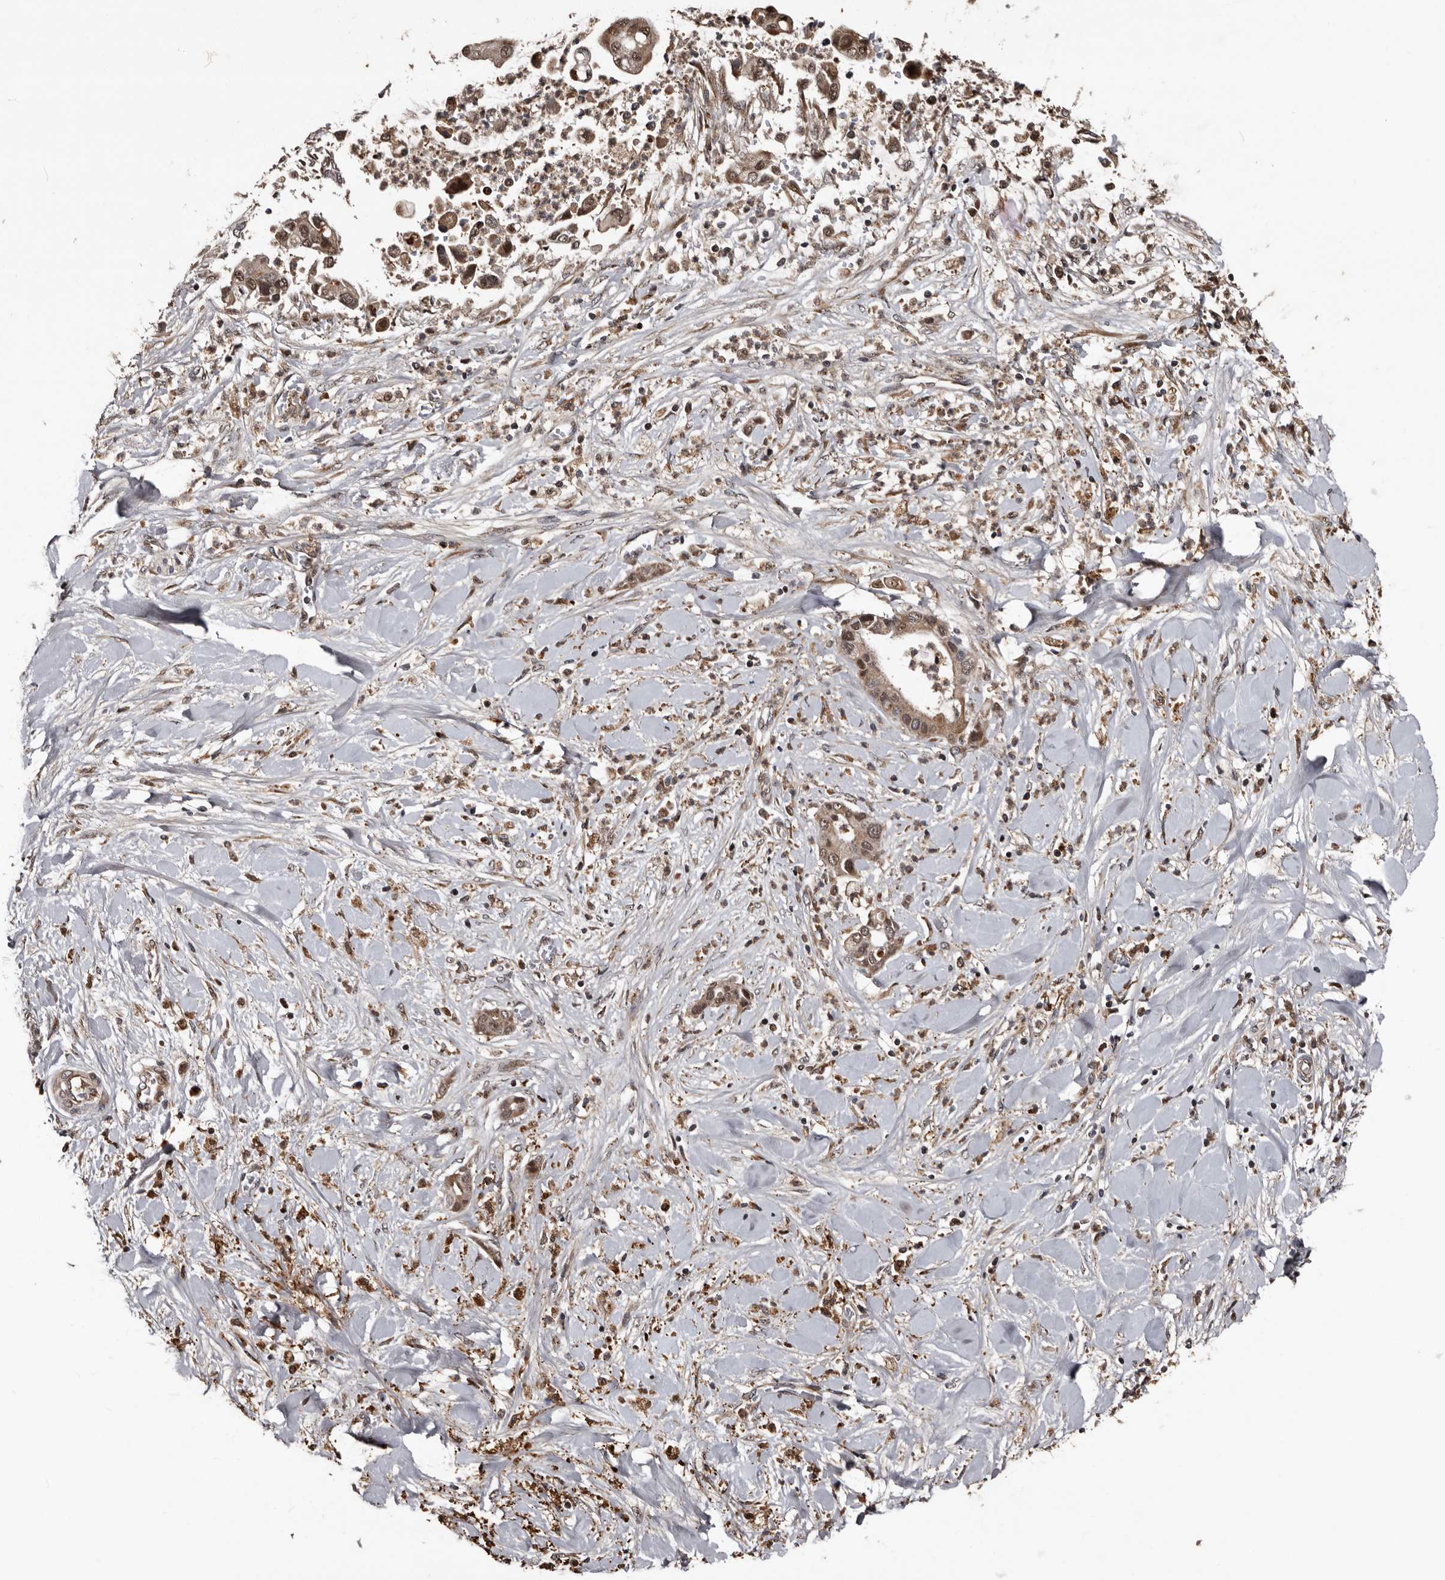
{"staining": {"intensity": "moderate", "quantity": ">75%", "location": "cytoplasmic/membranous,nuclear"}, "tissue": "liver cancer", "cell_type": "Tumor cells", "image_type": "cancer", "snomed": [{"axis": "morphology", "description": "Cholangiocarcinoma"}, {"axis": "topography", "description": "Liver"}], "caption": "Immunohistochemistry (IHC) (DAB (3,3'-diaminobenzidine)) staining of liver cholangiocarcinoma exhibits moderate cytoplasmic/membranous and nuclear protein expression in about >75% of tumor cells. Nuclei are stained in blue.", "gene": "SERTAD4", "patient": {"sex": "female", "age": 54}}